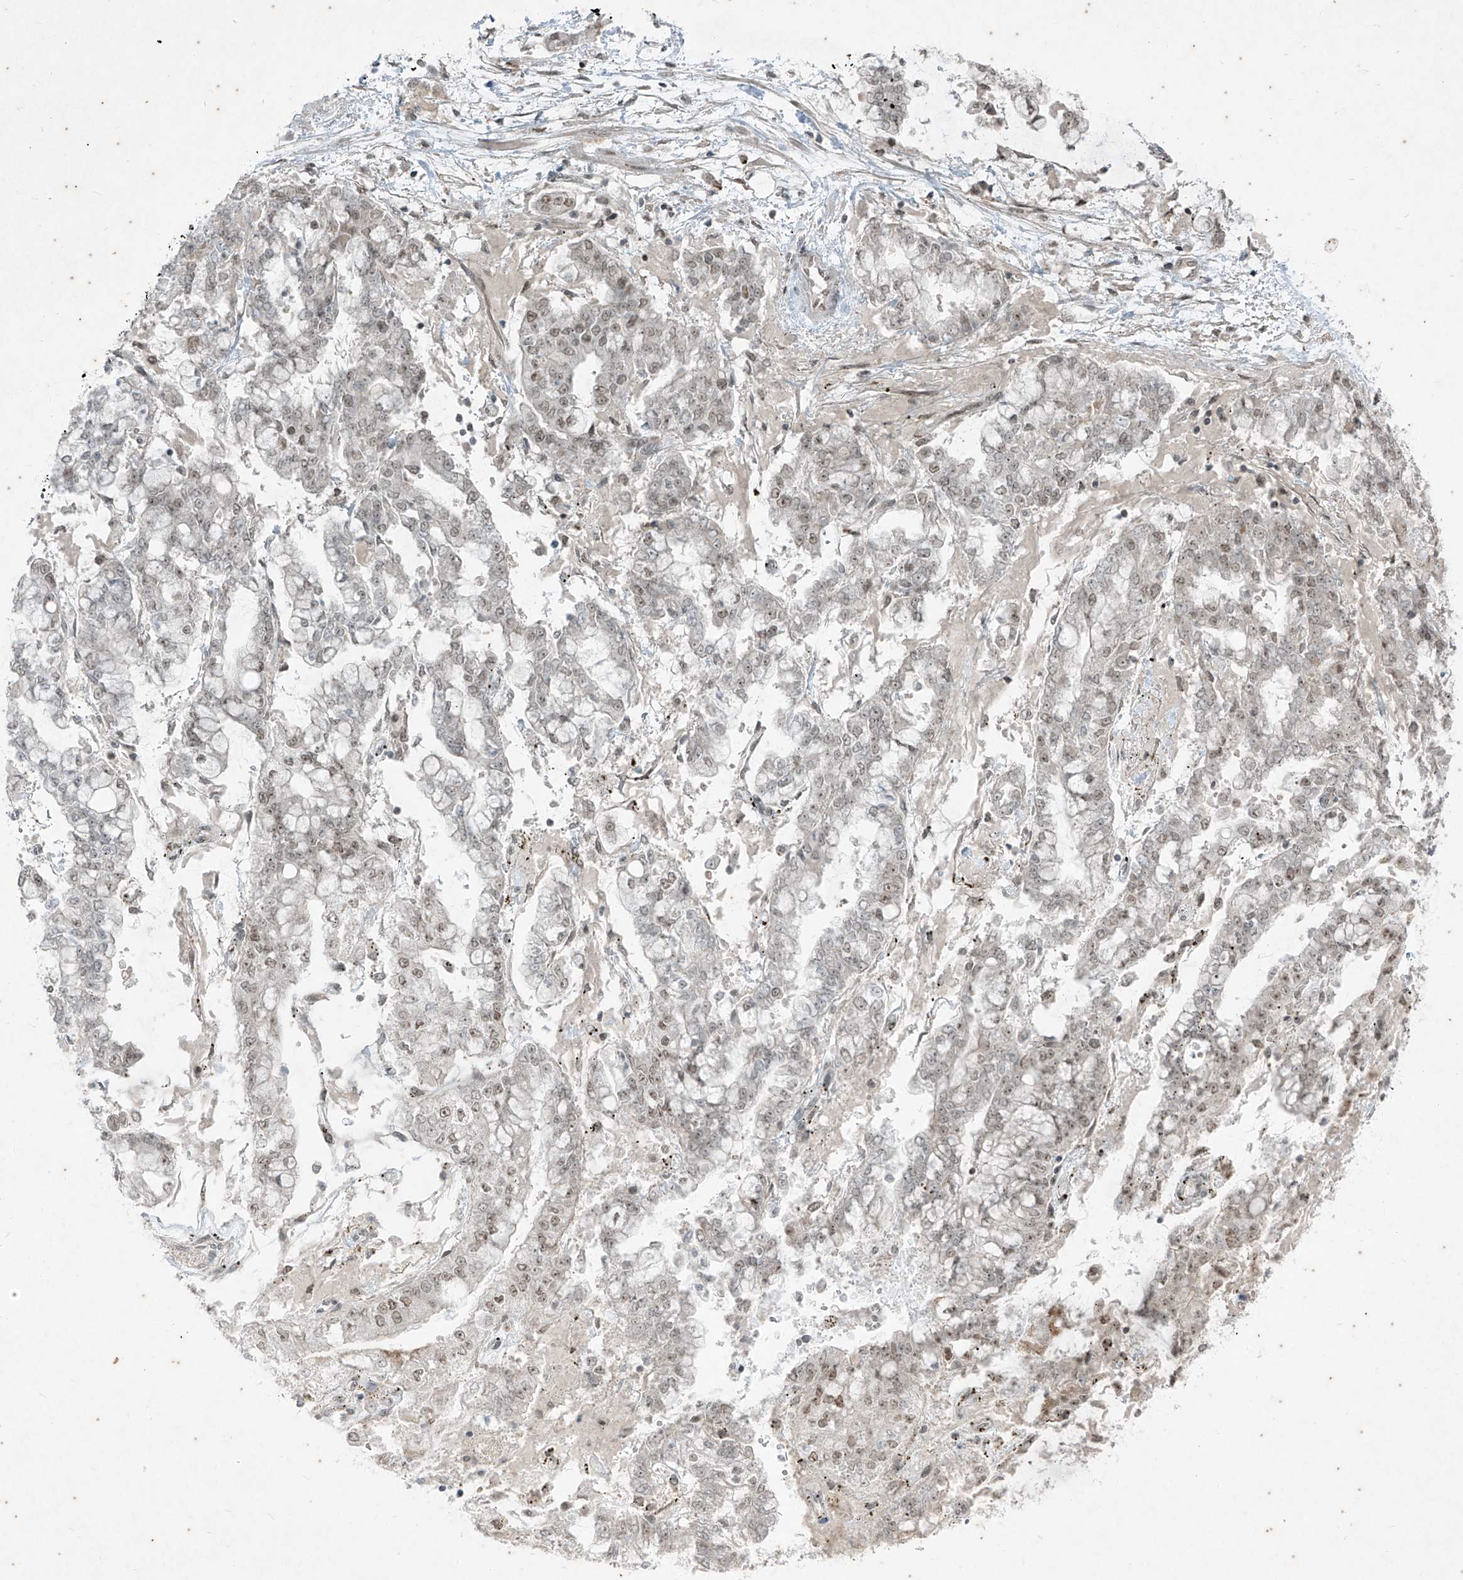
{"staining": {"intensity": "weak", "quantity": "25%-75%", "location": "nuclear"}, "tissue": "stomach cancer", "cell_type": "Tumor cells", "image_type": "cancer", "snomed": [{"axis": "morphology", "description": "Normal tissue, NOS"}, {"axis": "morphology", "description": "Adenocarcinoma, NOS"}, {"axis": "topography", "description": "Stomach, upper"}, {"axis": "topography", "description": "Stomach"}], "caption": "This histopathology image demonstrates immunohistochemistry (IHC) staining of adenocarcinoma (stomach), with low weak nuclear expression in about 25%-75% of tumor cells.", "gene": "ZNF354B", "patient": {"sex": "male", "age": 76}}